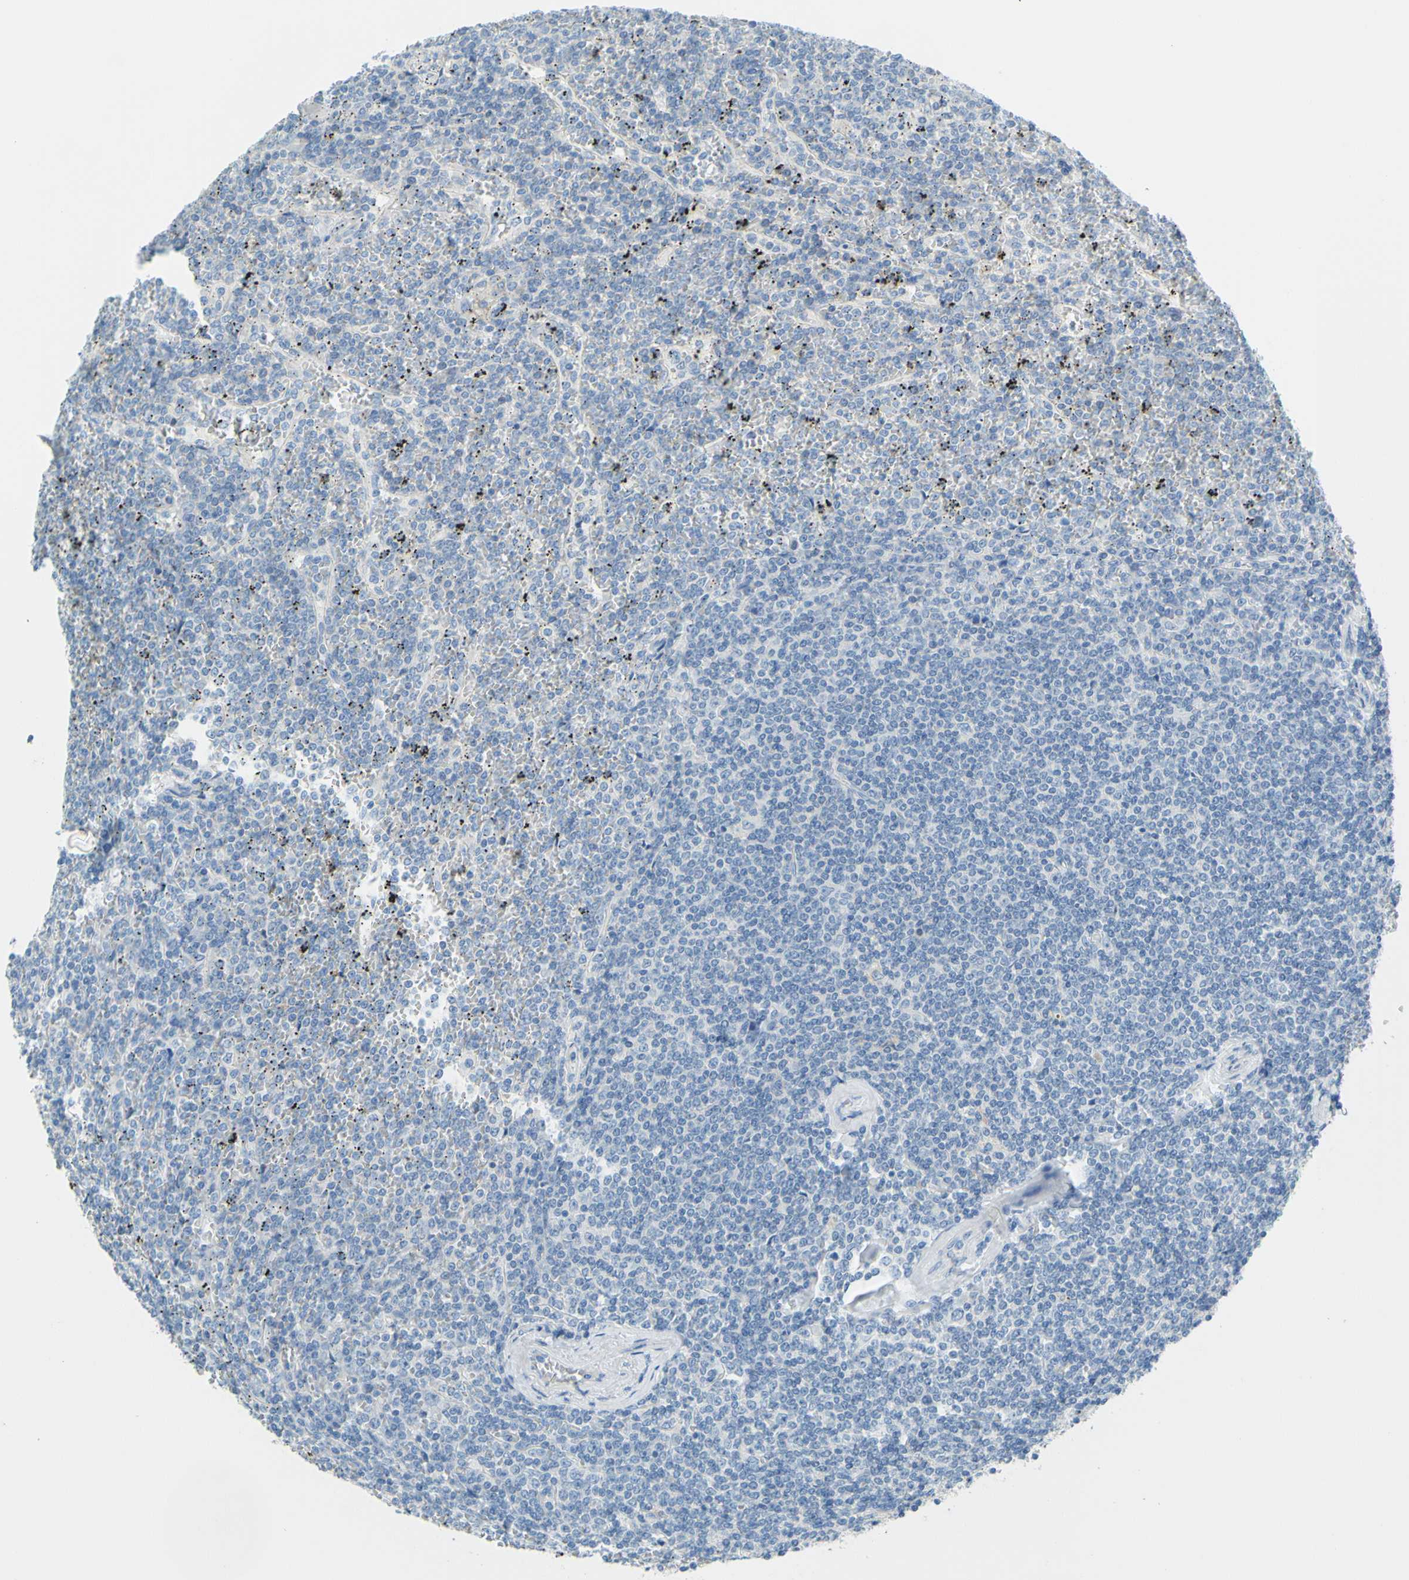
{"staining": {"intensity": "negative", "quantity": "none", "location": "none"}, "tissue": "lymphoma", "cell_type": "Tumor cells", "image_type": "cancer", "snomed": [{"axis": "morphology", "description": "Malignant lymphoma, non-Hodgkin's type, Low grade"}, {"axis": "topography", "description": "Spleen"}], "caption": "Tumor cells are negative for brown protein staining in lymphoma.", "gene": "SLC1A2", "patient": {"sex": "female", "age": 19}}